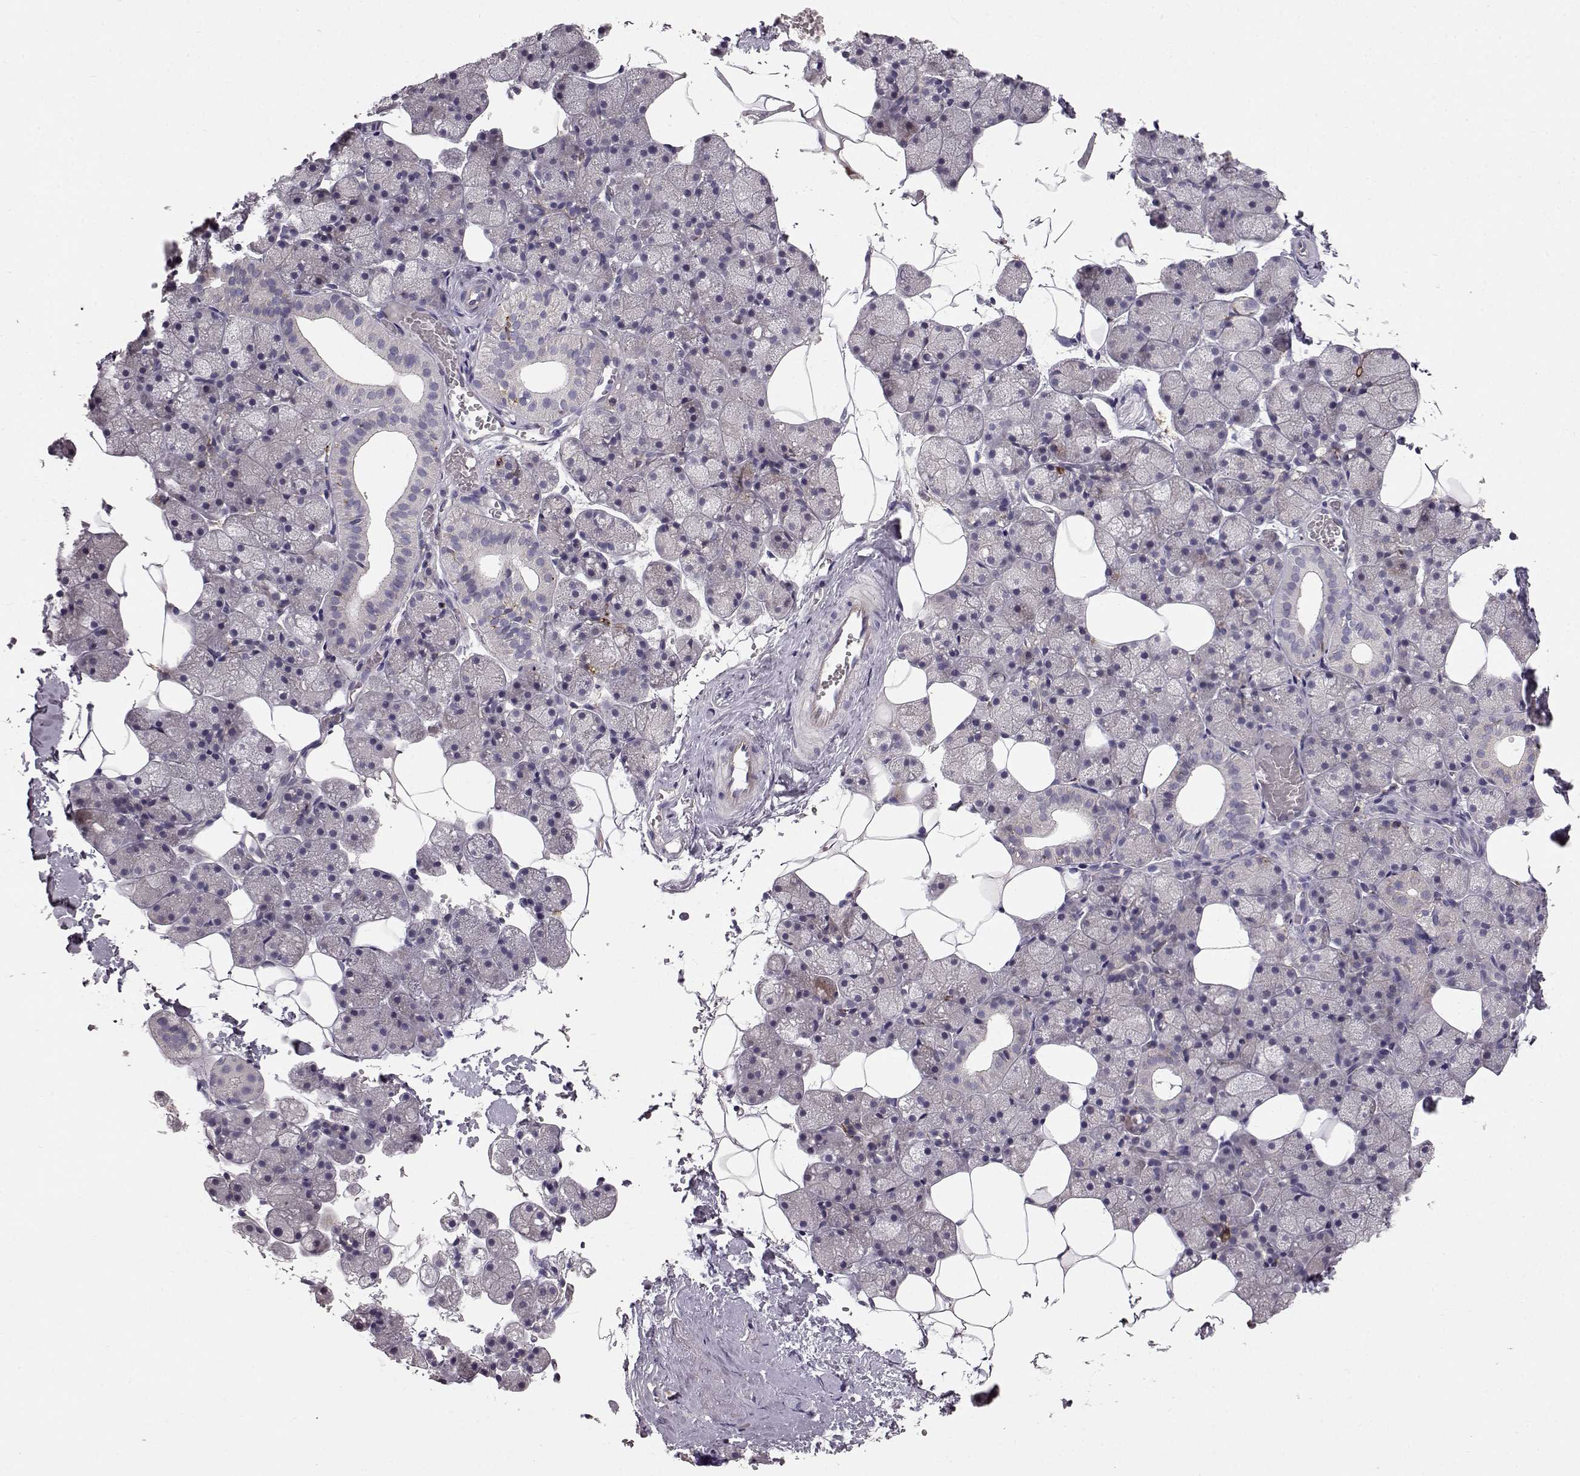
{"staining": {"intensity": "negative", "quantity": "none", "location": "none"}, "tissue": "salivary gland", "cell_type": "Glandular cells", "image_type": "normal", "snomed": [{"axis": "morphology", "description": "Normal tissue, NOS"}, {"axis": "topography", "description": "Salivary gland"}], "caption": "High power microscopy histopathology image of an IHC image of benign salivary gland, revealing no significant expression in glandular cells. (Brightfield microscopy of DAB immunohistochemistry at high magnification).", "gene": "CCNF", "patient": {"sex": "male", "age": 38}}